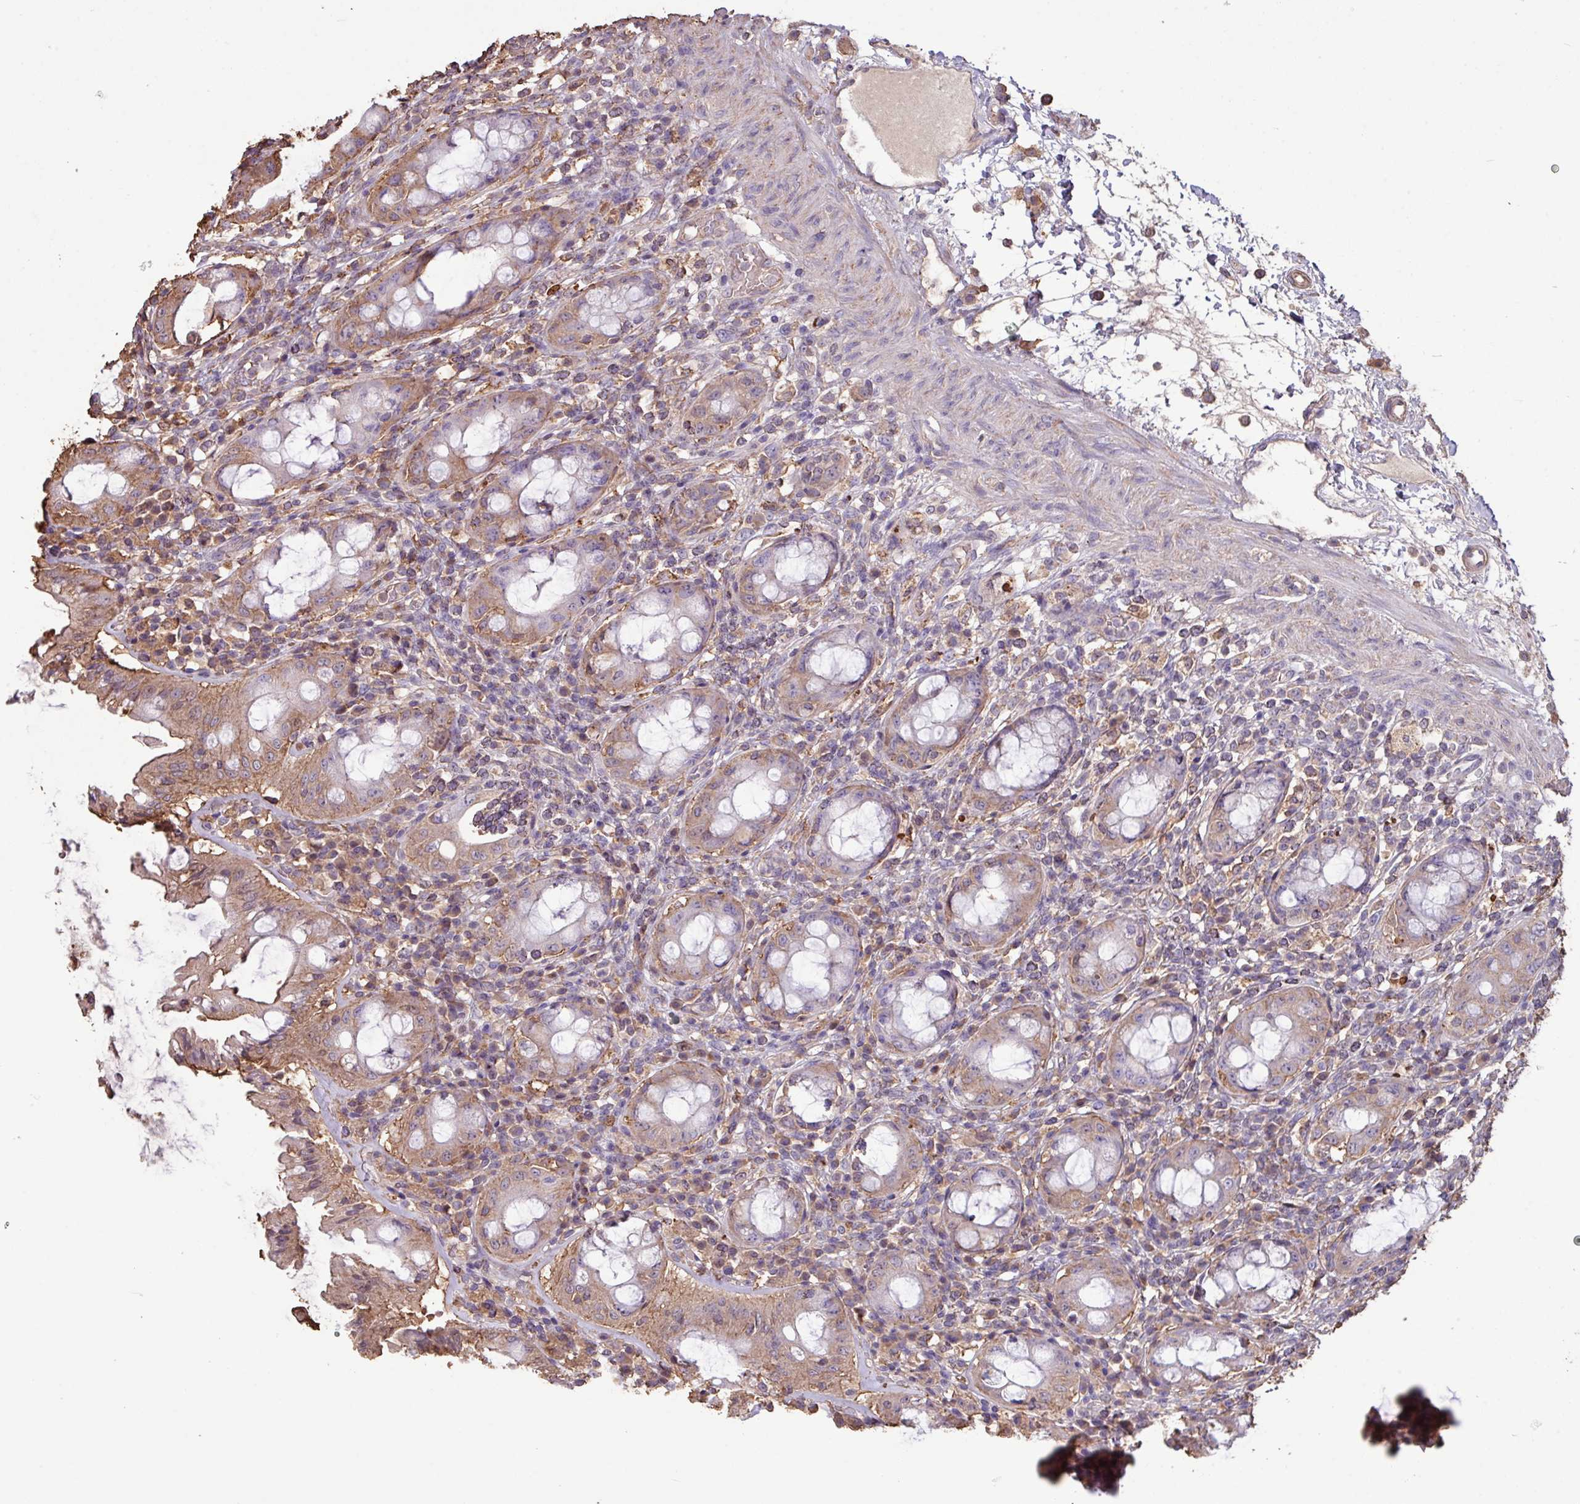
{"staining": {"intensity": "moderate", "quantity": ">75%", "location": "cytoplasmic/membranous"}, "tissue": "rectum", "cell_type": "Glandular cells", "image_type": "normal", "snomed": [{"axis": "morphology", "description": "Normal tissue, NOS"}, {"axis": "topography", "description": "Rectum"}], "caption": "IHC of benign human rectum displays medium levels of moderate cytoplasmic/membranous expression in about >75% of glandular cells. The staining was performed using DAB, with brown indicating positive protein expression. Nuclei are stained blue with hematoxylin.", "gene": "CAMK2A", "patient": {"sex": "female", "age": 57}}